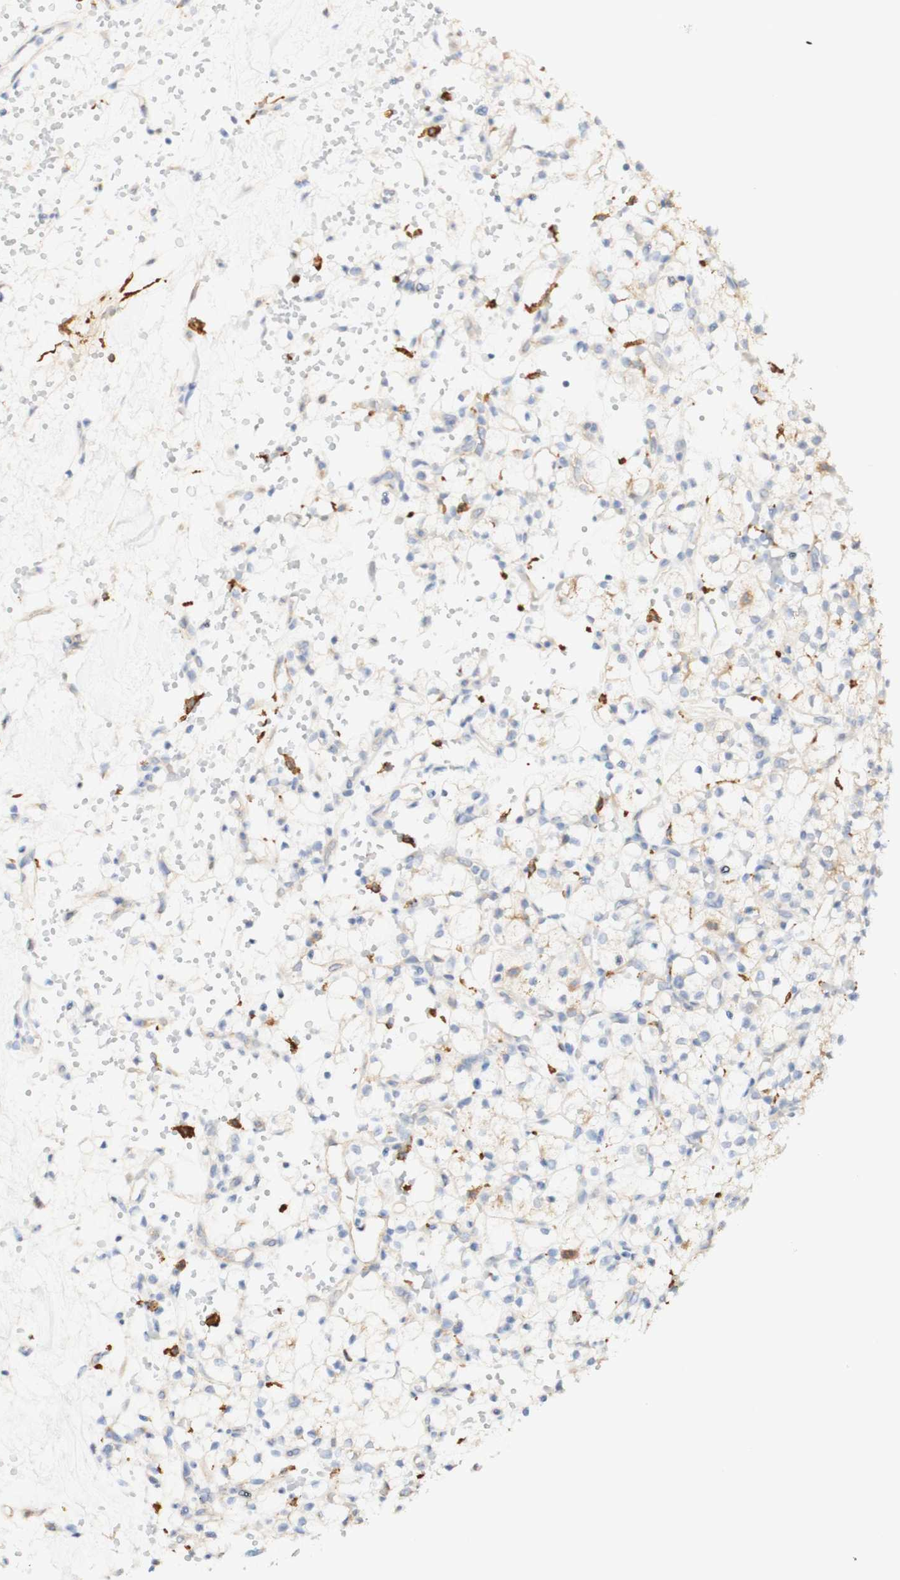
{"staining": {"intensity": "weak", "quantity": ">75%", "location": "cytoplasmic/membranous"}, "tissue": "renal cancer", "cell_type": "Tumor cells", "image_type": "cancer", "snomed": [{"axis": "morphology", "description": "Adenocarcinoma, NOS"}, {"axis": "topography", "description": "Kidney"}], "caption": "Human renal cancer stained with a protein marker demonstrates weak staining in tumor cells.", "gene": "FCGRT", "patient": {"sex": "female", "age": 60}}